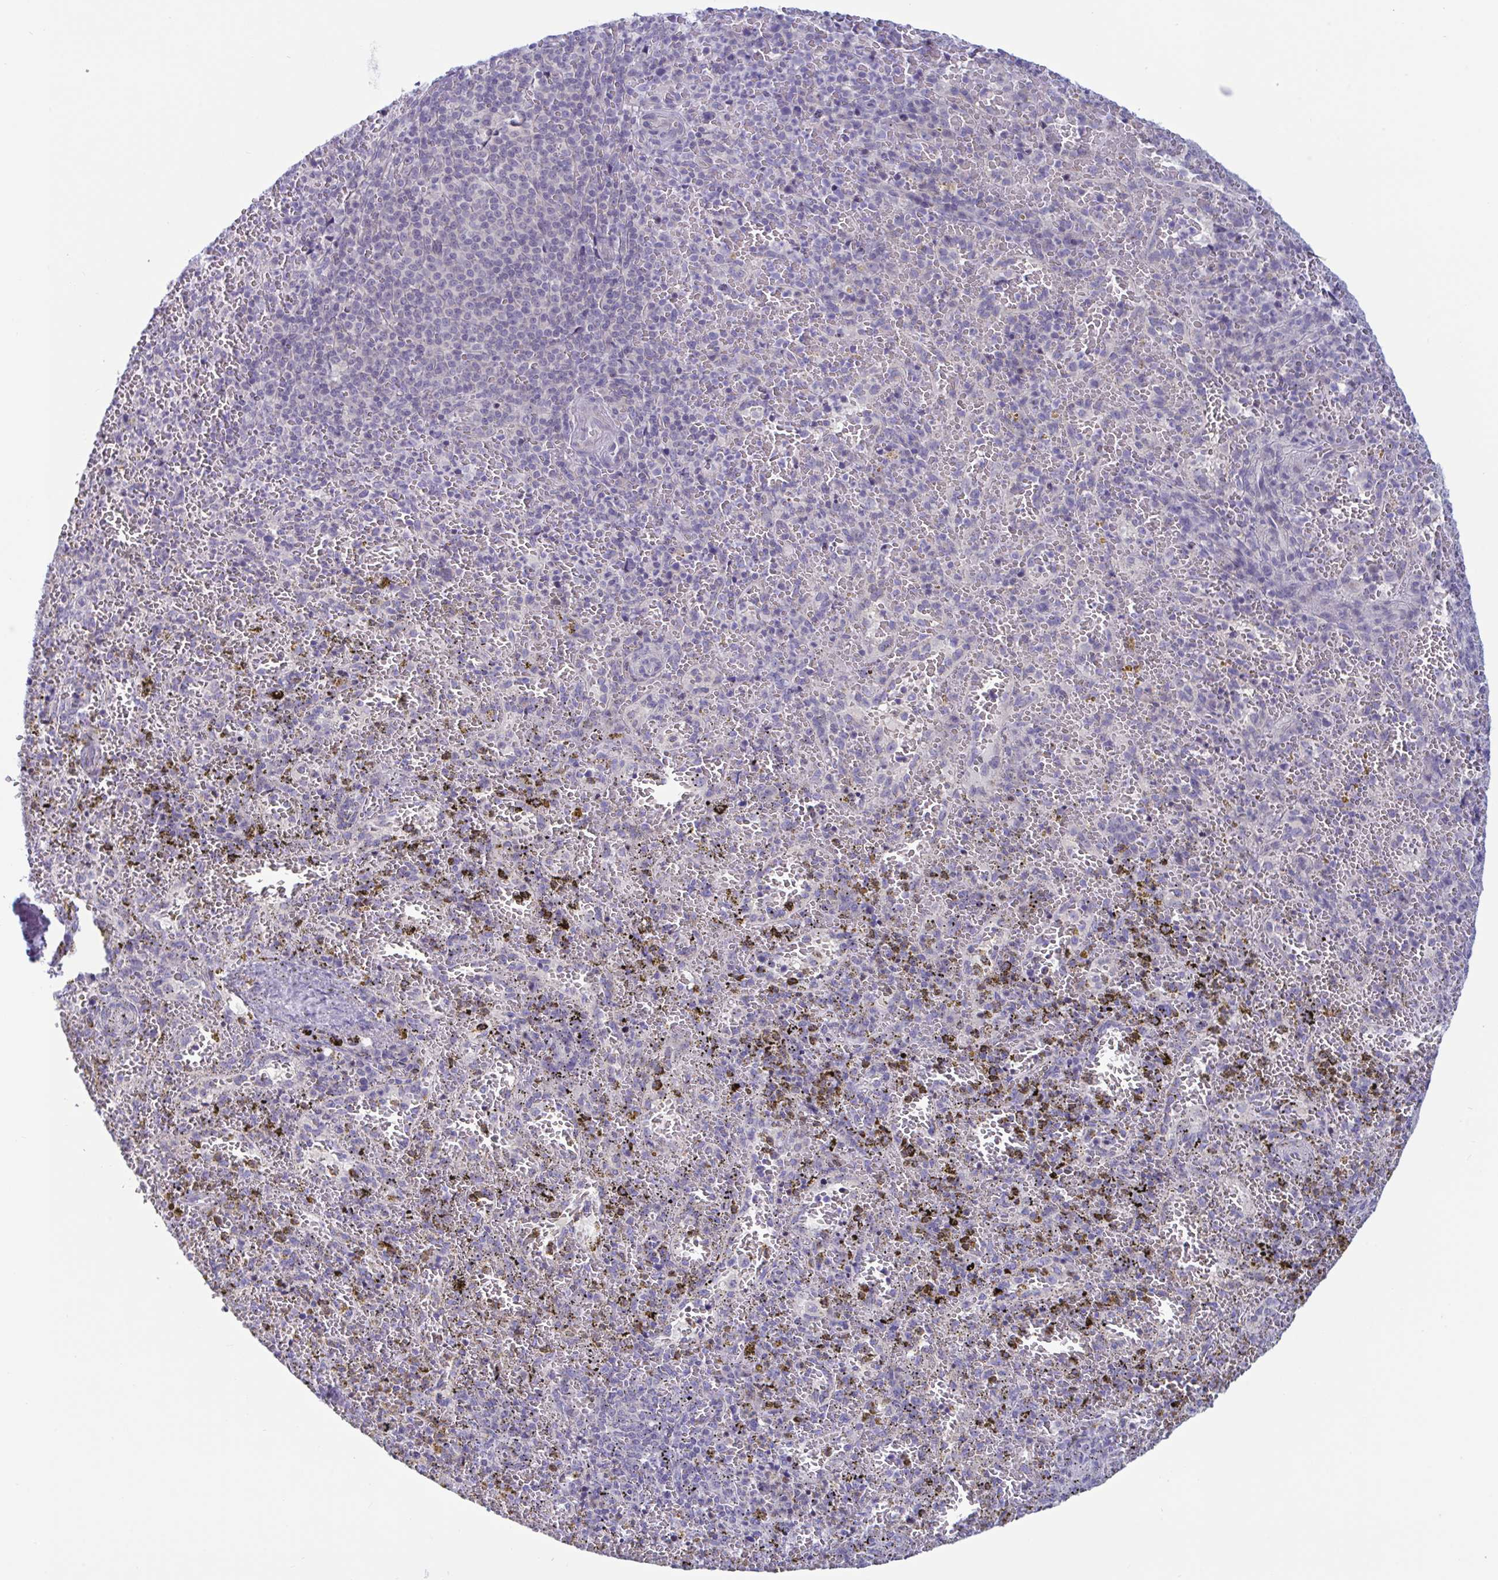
{"staining": {"intensity": "negative", "quantity": "none", "location": "none"}, "tissue": "spleen", "cell_type": "Cells in red pulp", "image_type": "normal", "snomed": [{"axis": "morphology", "description": "Normal tissue, NOS"}, {"axis": "topography", "description": "Spleen"}], "caption": "Immunohistochemistry of unremarkable human spleen shows no staining in cells in red pulp.", "gene": "NAA30", "patient": {"sex": "female", "age": 50}}